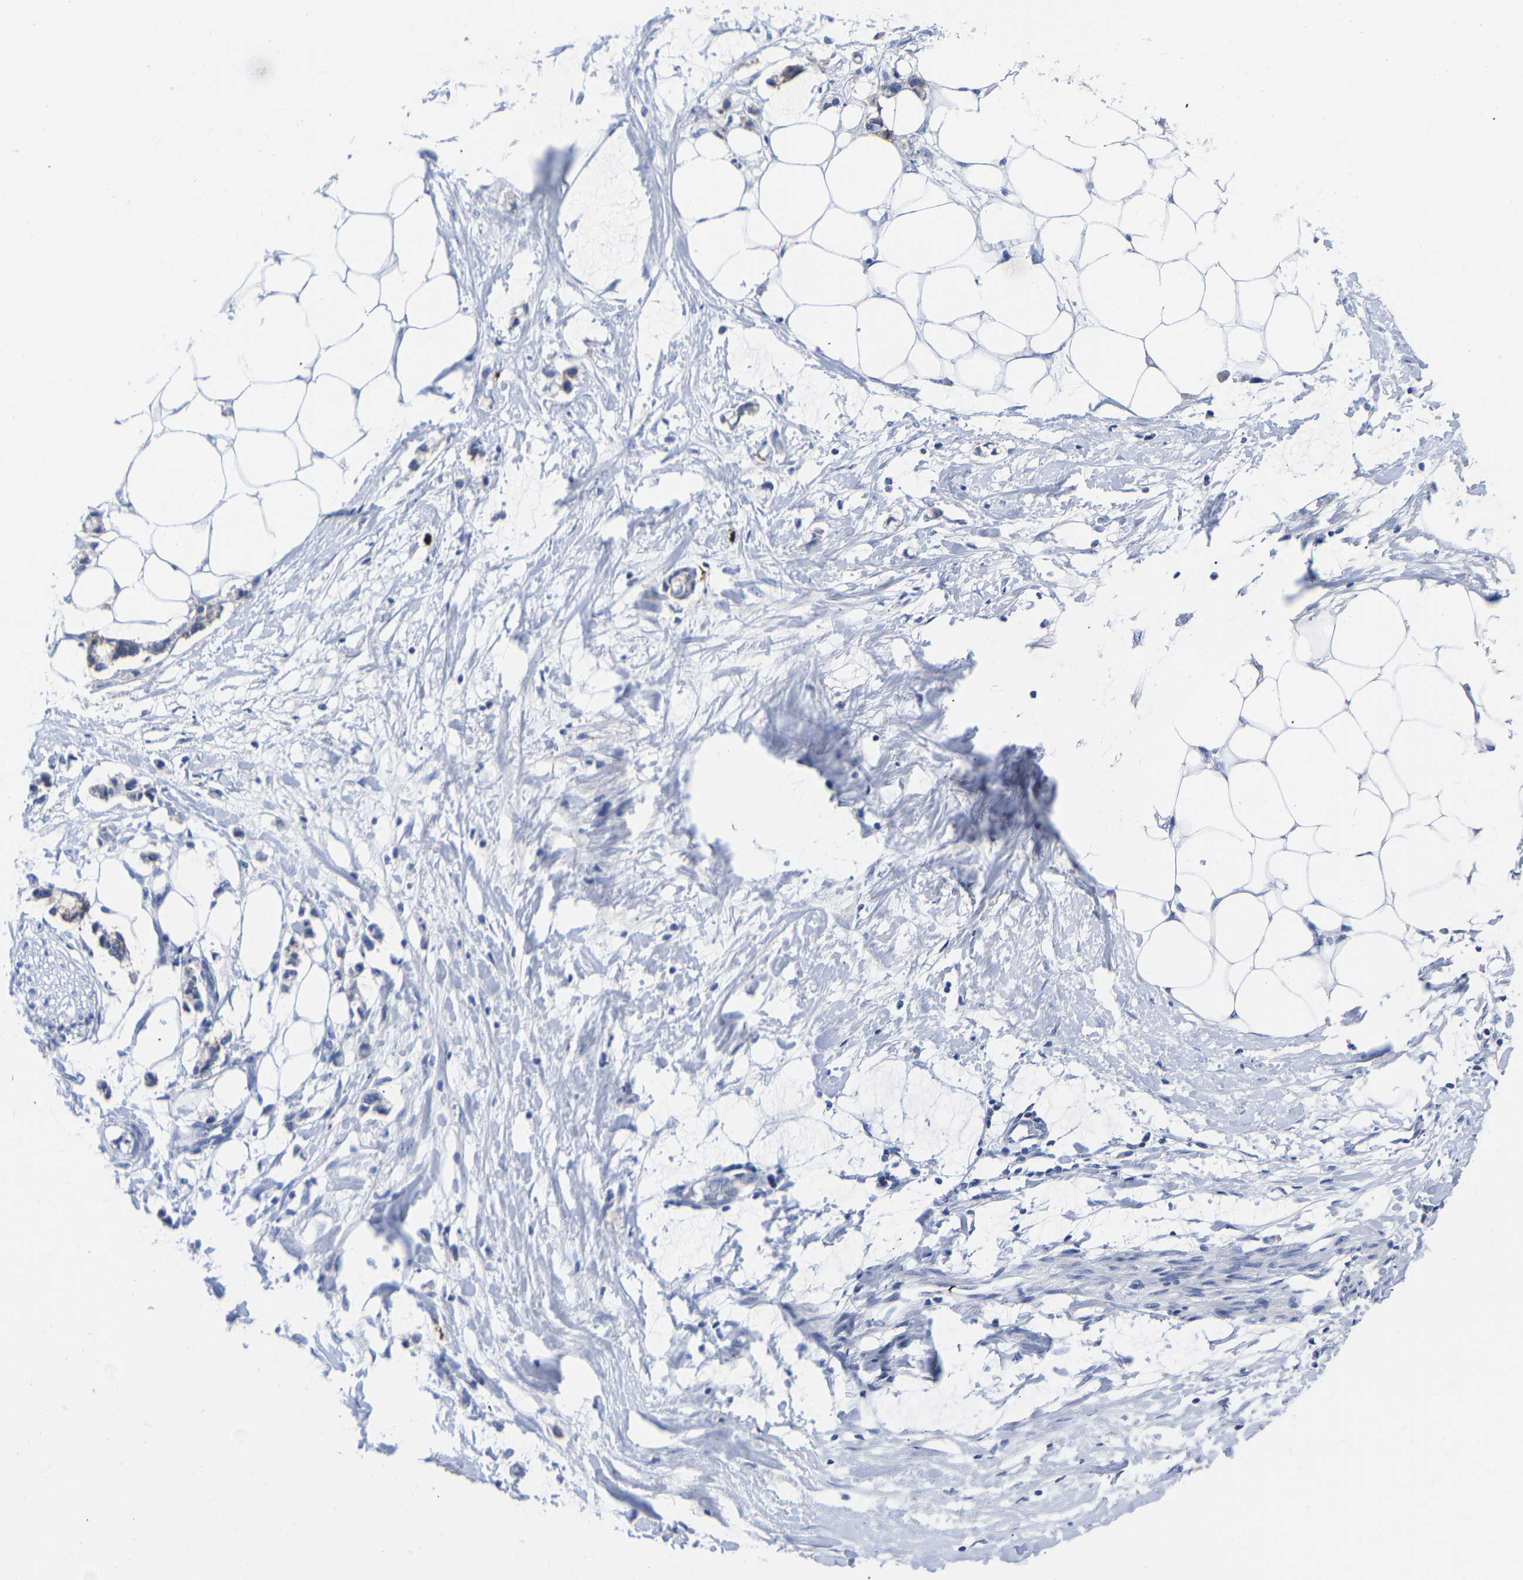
{"staining": {"intensity": "negative", "quantity": "none", "location": "none"}, "tissue": "adipose tissue", "cell_type": "Adipocytes", "image_type": "normal", "snomed": [{"axis": "morphology", "description": "Normal tissue, NOS"}, {"axis": "morphology", "description": "Adenocarcinoma, NOS"}, {"axis": "topography", "description": "Colon"}, {"axis": "topography", "description": "Peripheral nerve tissue"}], "caption": "An IHC image of unremarkable adipose tissue is shown. There is no staining in adipocytes of adipose tissue.", "gene": "GPA33", "patient": {"sex": "male", "age": 14}}